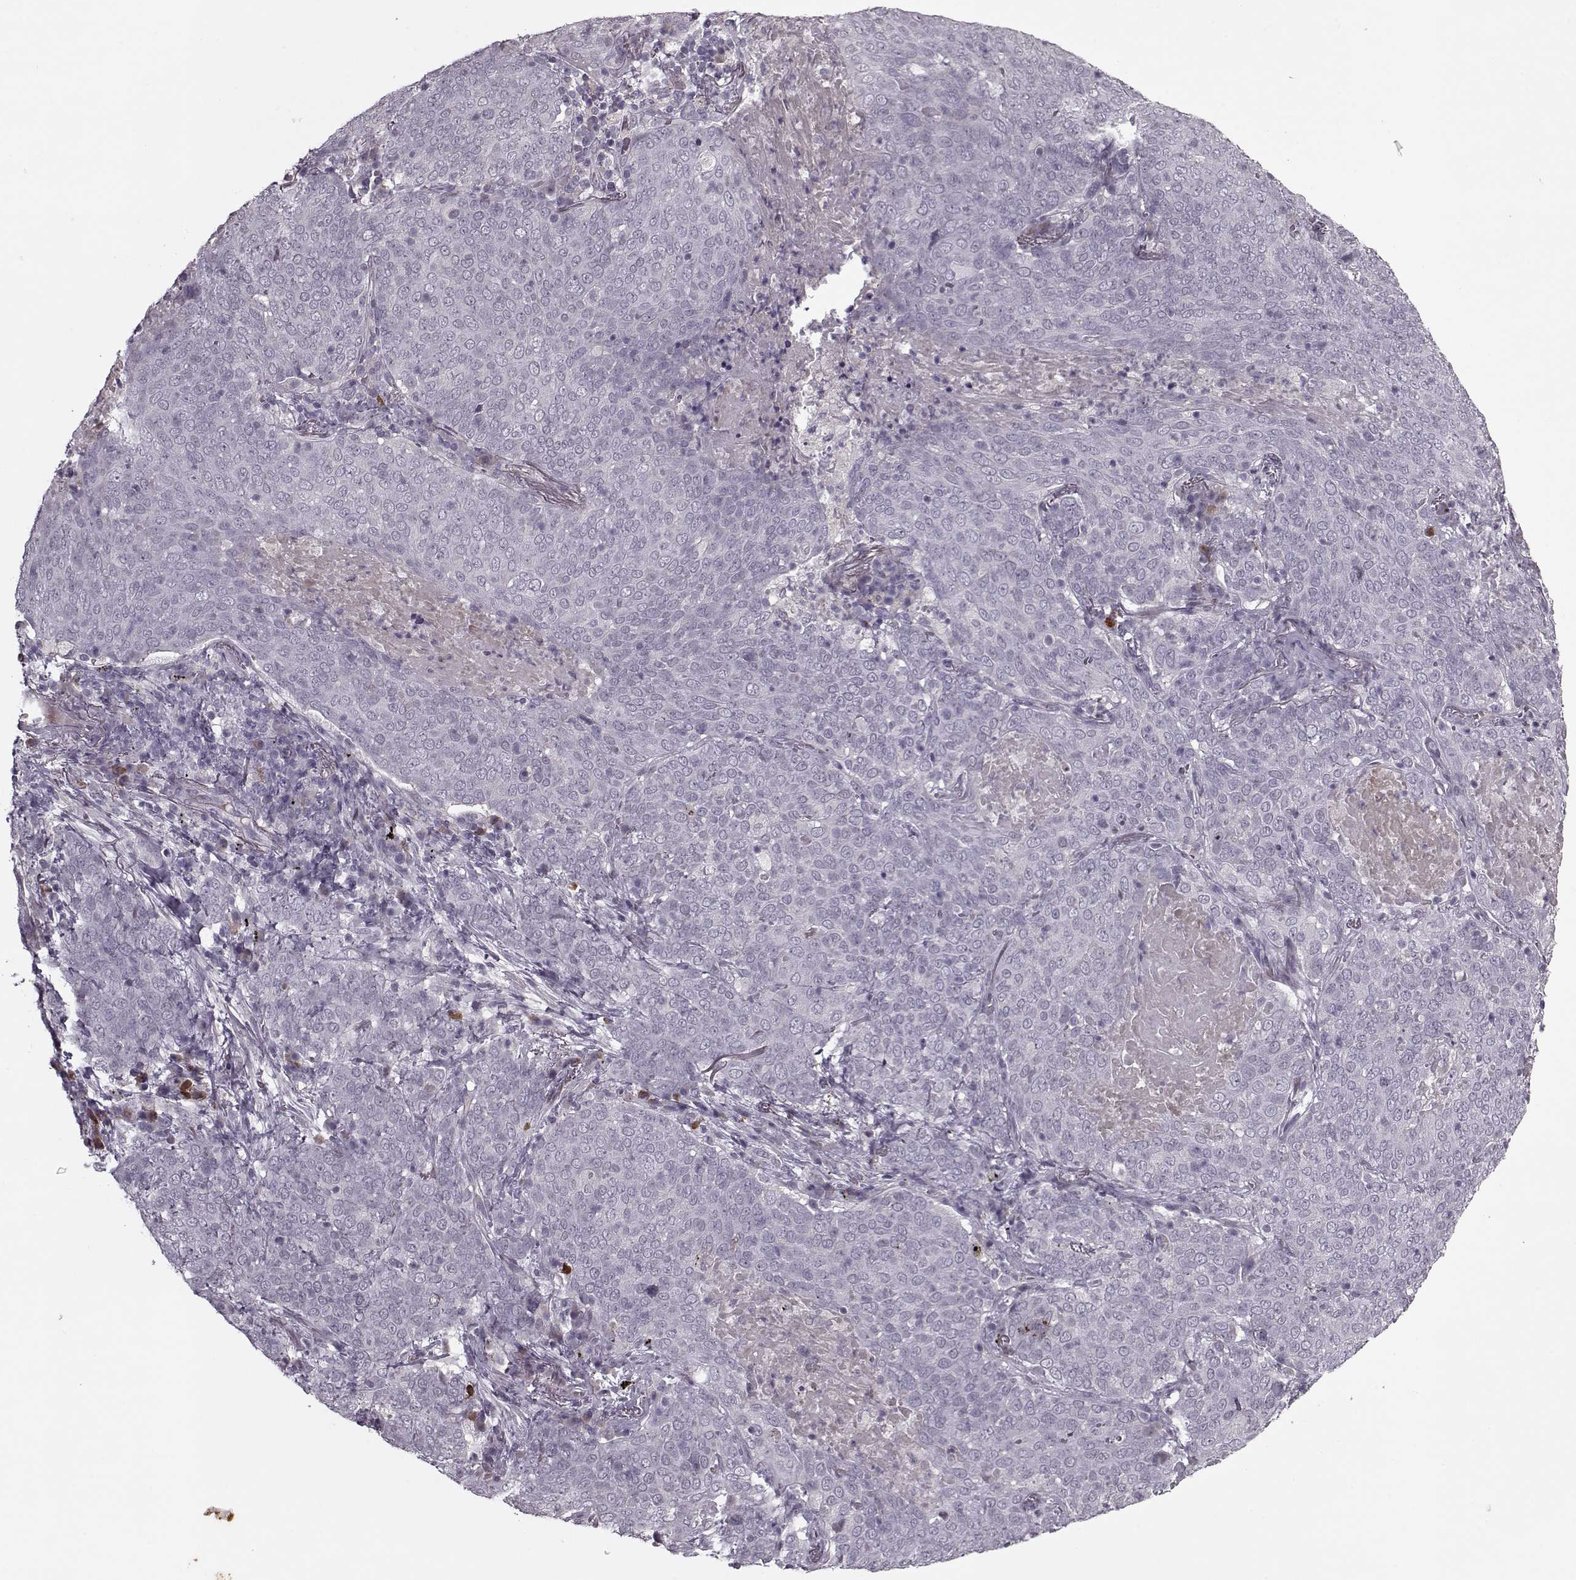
{"staining": {"intensity": "negative", "quantity": "none", "location": "none"}, "tissue": "lung cancer", "cell_type": "Tumor cells", "image_type": "cancer", "snomed": [{"axis": "morphology", "description": "Squamous cell carcinoma, NOS"}, {"axis": "topography", "description": "Lung"}], "caption": "Immunohistochemistry (IHC) of lung squamous cell carcinoma shows no staining in tumor cells.", "gene": "KRT9", "patient": {"sex": "male", "age": 82}}